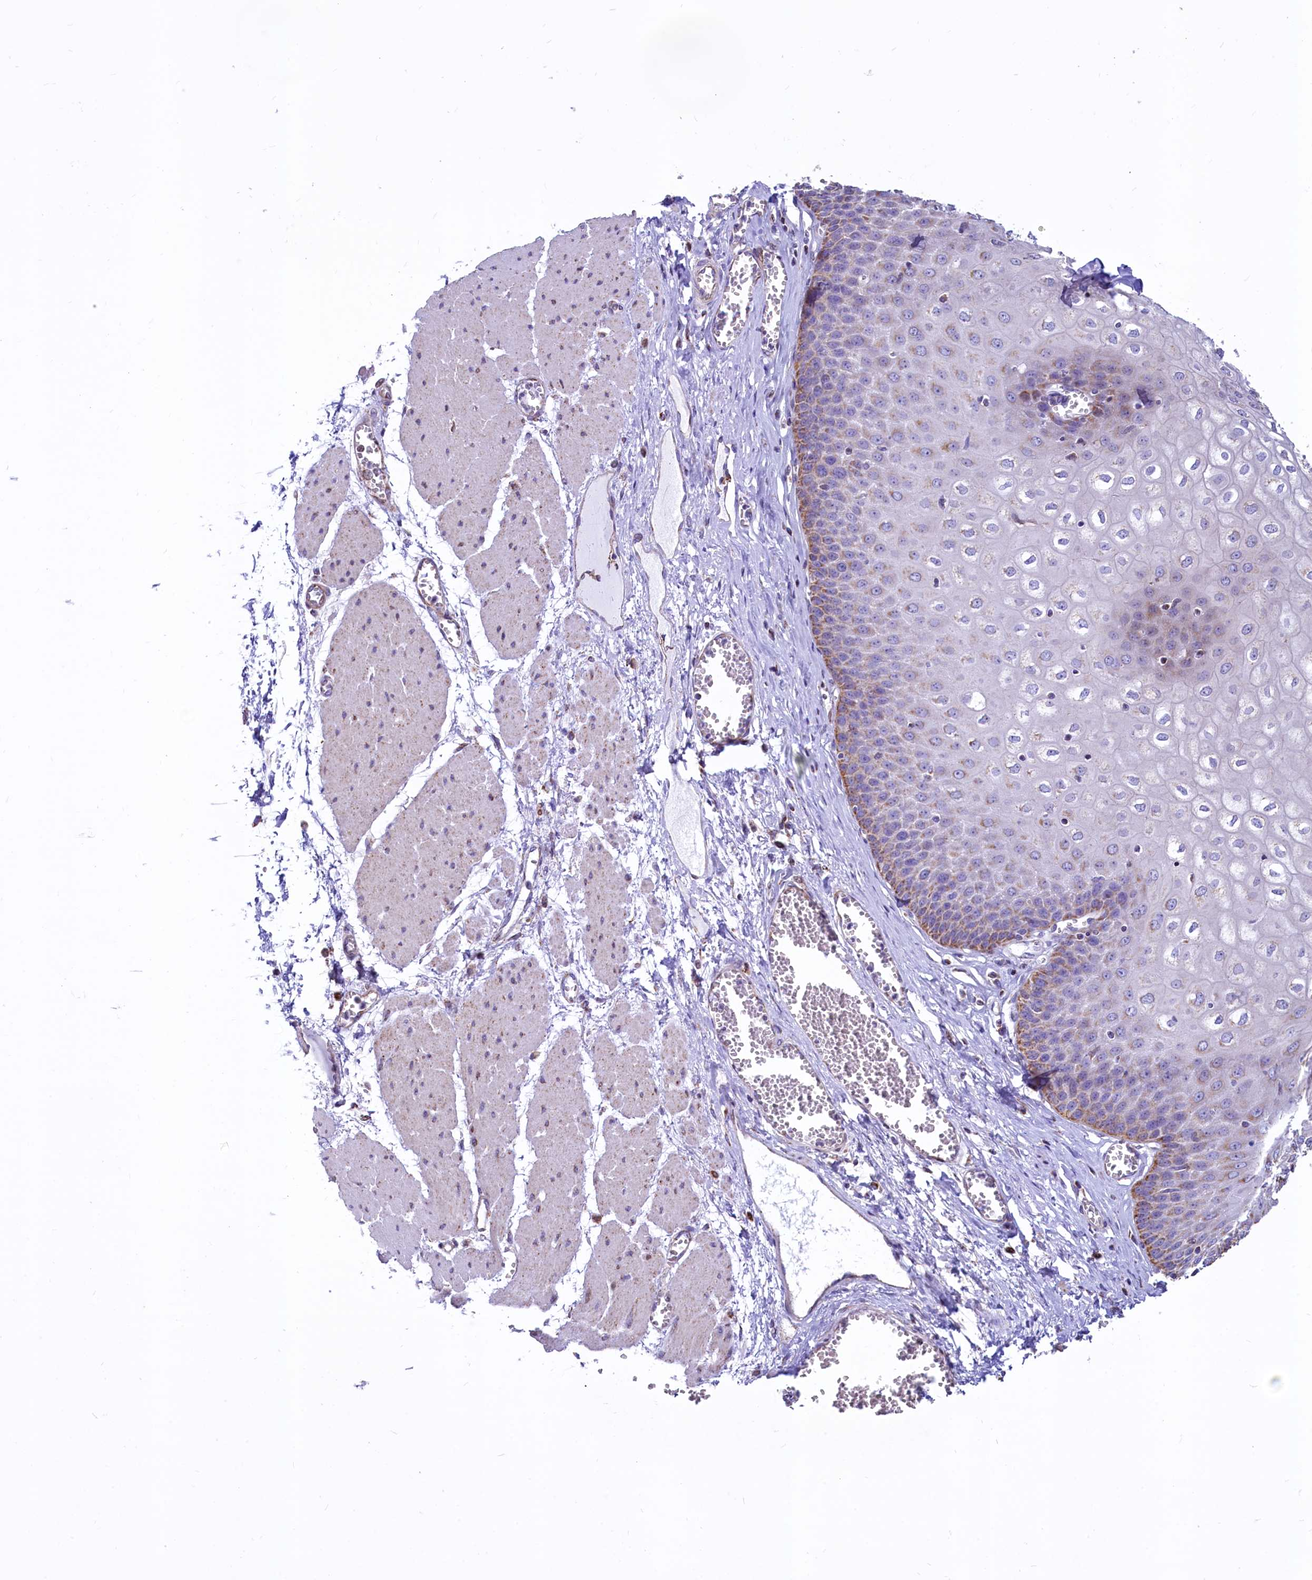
{"staining": {"intensity": "moderate", "quantity": "25%-75%", "location": "cytoplasmic/membranous"}, "tissue": "esophagus", "cell_type": "Squamous epithelial cells", "image_type": "normal", "snomed": [{"axis": "morphology", "description": "Normal tissue, NOS"}, {"axis": "topography", "description": "Esophagus"}], "caption": "Immunohistochemistry staining of benign esophagus, which displays medium levels of moderate cytoplasmic/membranous expression in about 25%-75% of squamous epithelial cells indicating moderate cytoplasmic/membranous protein expression. The staining was performed using DAB (brown) for protein detection and nuclei were counterstained in hematoxylin (blue).", "gene": "VWCE", "patient": {"sex": "male", "age": 60}}